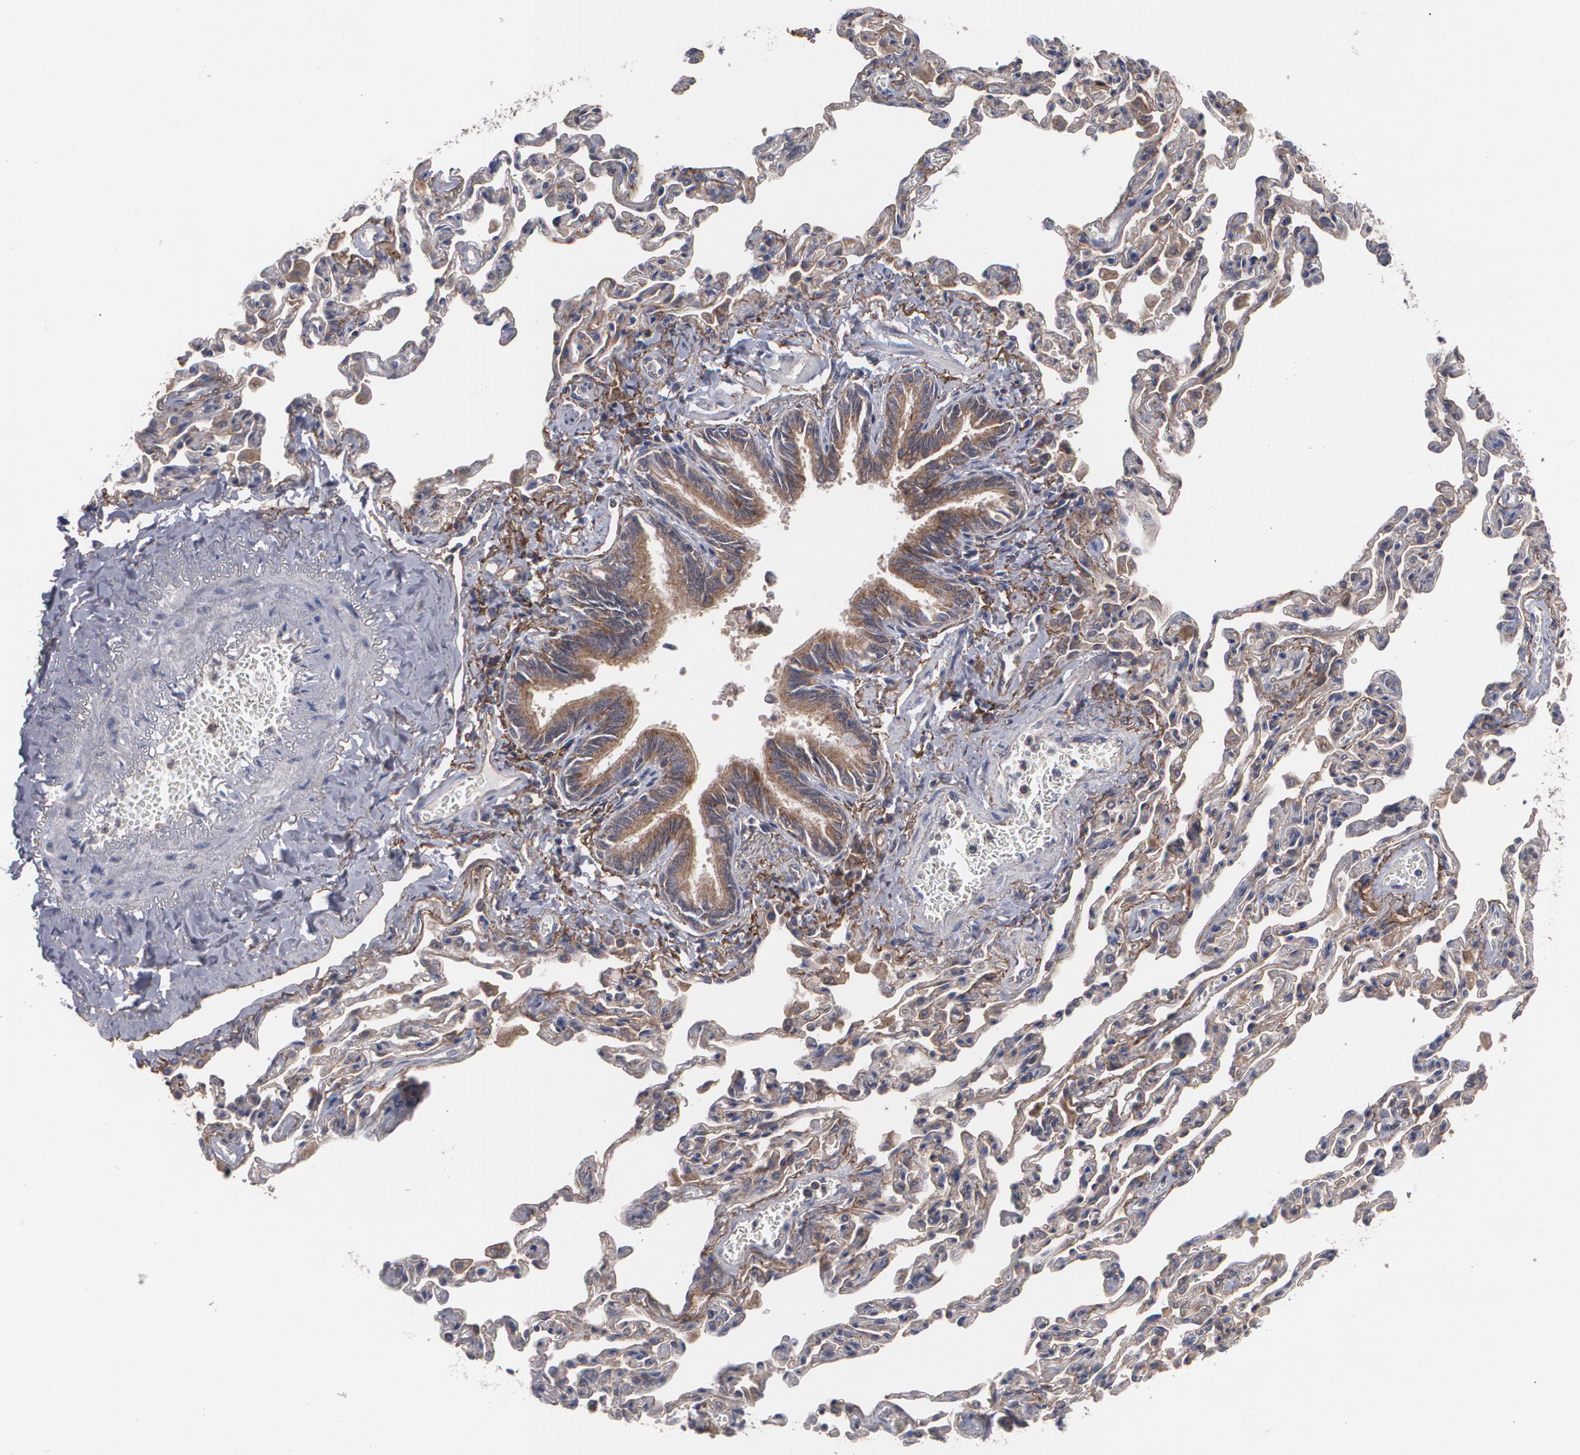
{"staining": {"intensity": "moderate", "quantity": ">75%", "location": "cytoplasmic/membranous"}, "tissue": "bronchus", "cell_type": "Respiratory epithelial cells", "image_type": "normal", "snomed": [{"axis": "morphology", "description": "Normal tissue, NOS"}, {"axis": "topography", "description": "Lung"}], "caption": "Human bronchus stained for a protein (brown) reveals moderate cytoplasmic/membranous positive positivity in about >75% of respiratory epithelial cells.", "gene": "BMP6", "patient": {"sex": "male", "age": 64}}